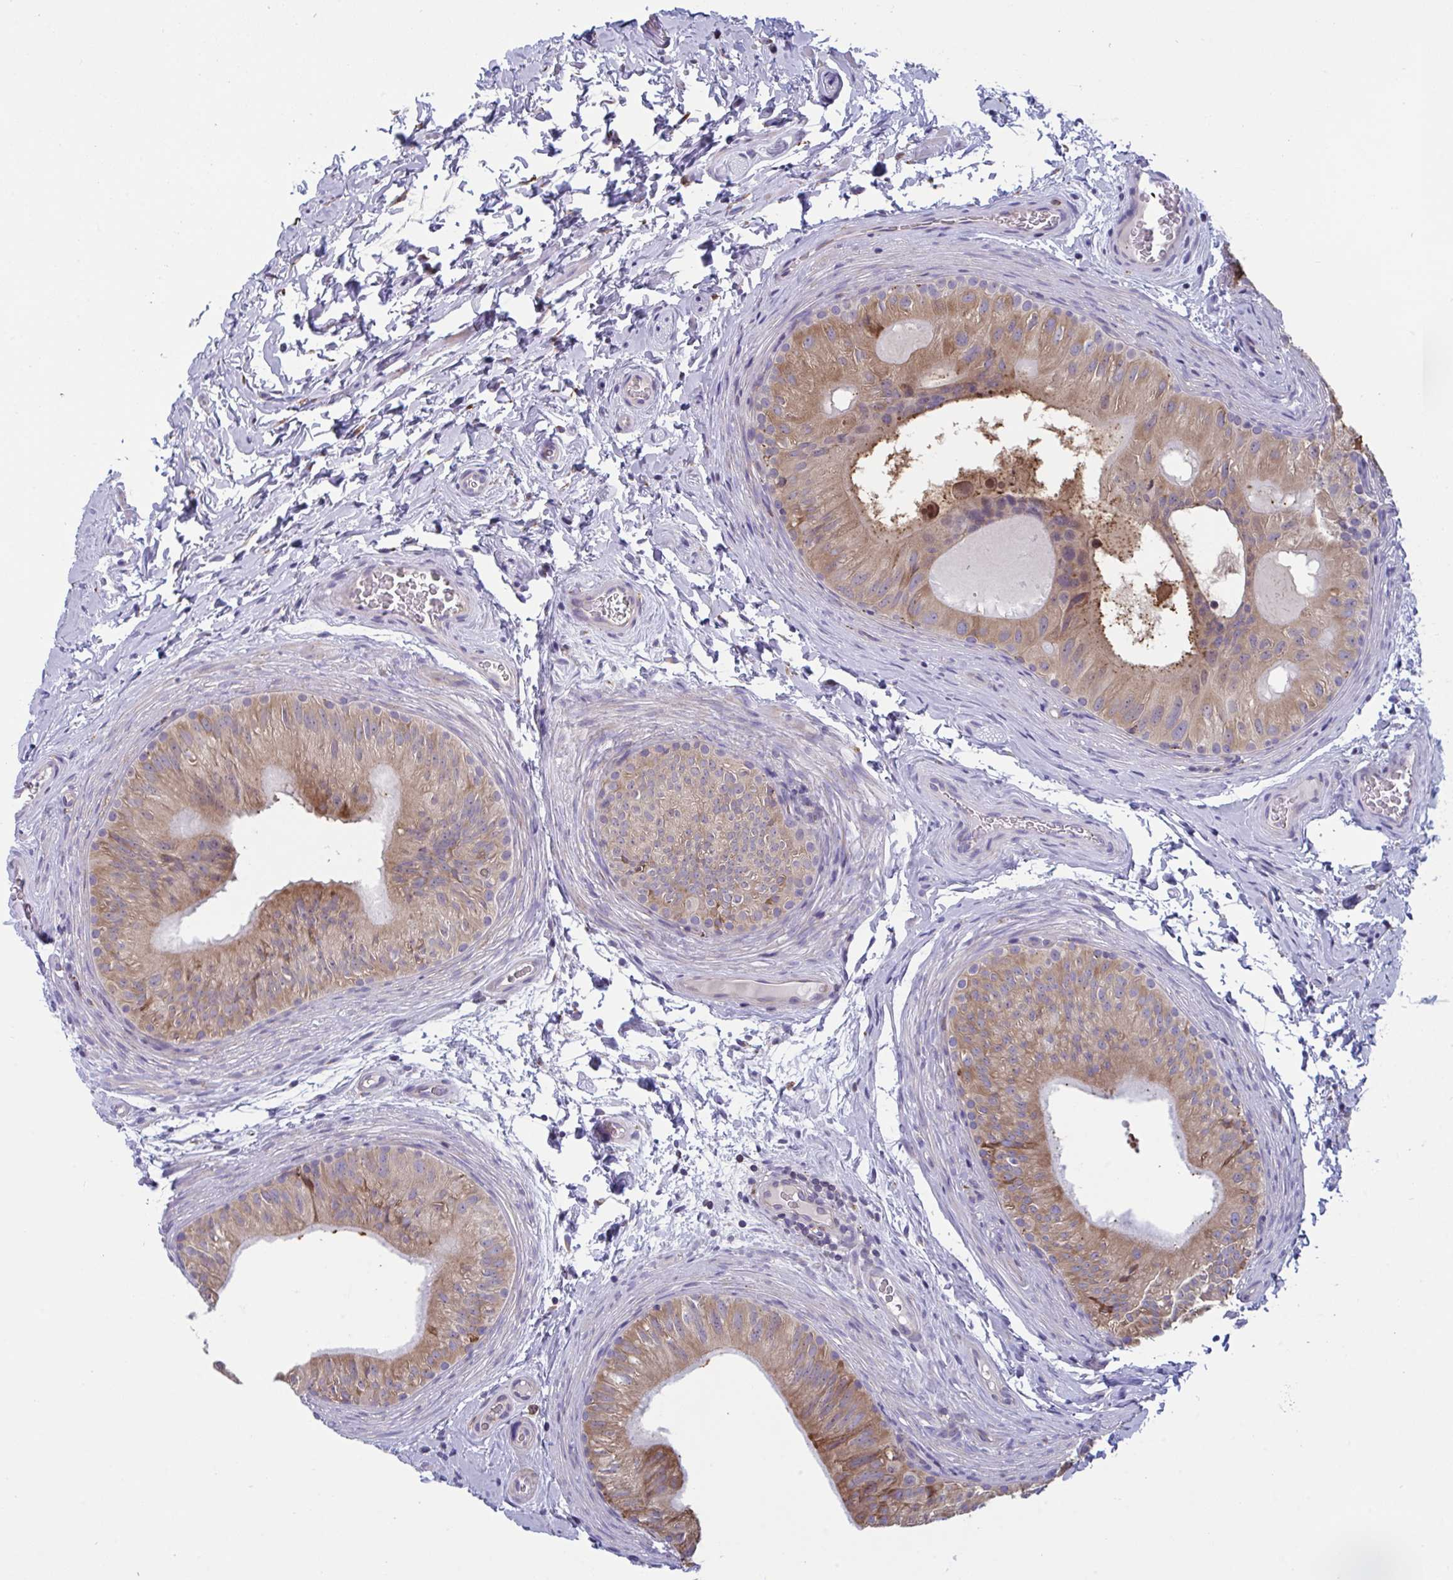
{"staining": {"intensity": "moderate", "quantity": "25%-75%", "location": "cytoplasmic/membranous"}, "tissue": "epididymis", "cell_type": "Glandular cells", "image_type": "normal", "snomed": [{"axis": "morphology", "description": "Normal tissue, NOS"}, {"axis": "topography", "description": "Epididymis"}], "caption": "Immunohistochemistry of benign epididymis displays medium levels of moderate cytoplasmic/membranous expression in about 25%-75% of glandular cells. Nuclei are stained in blue.", "gene": "MYMK", "patient": {"sex": "male", "age": 24}}